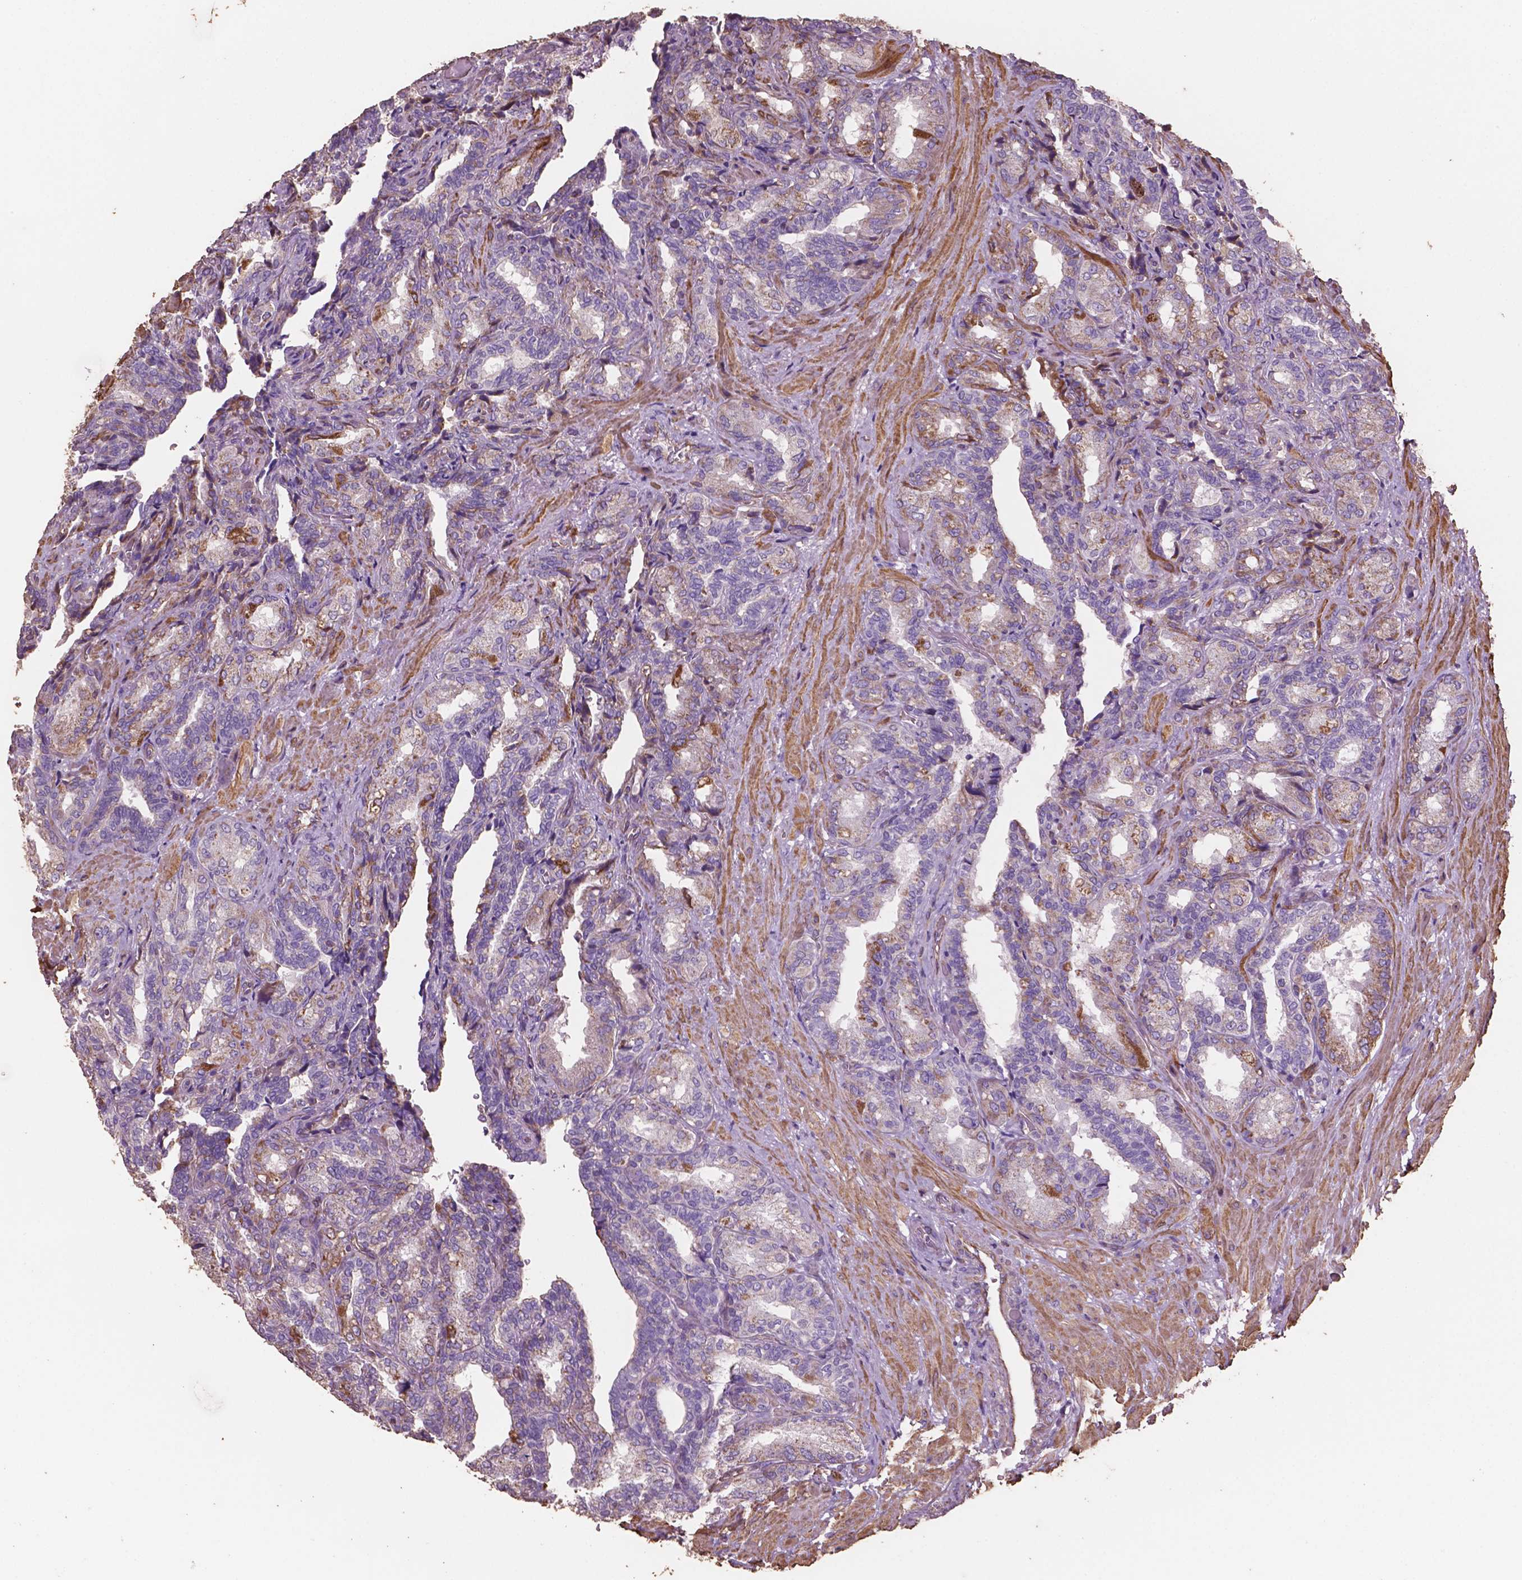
{"staining": {"intensity": "moderate", "quantity": "25%-75%", "location": "cytoplasmic/membranous"}, "tissue": "seminal vesicle", "cell_type": "Glandular cells", "image_type": "normal", "snomed": [{"axis": "morphology", "description": "Normal tissue, NOS"}, {"axis": "topography", "description": "Seminal veicle"}], "caption": "IHC histopathology image of normal human seminal vesicle stained for a protein (brown), which demonstrates medium levels of moderate cytoplasmic/membranous expression in about 25%-75% of glandular cells.", "gene": "COMMD4", "patient": {"sex": "male", "age": 68}}